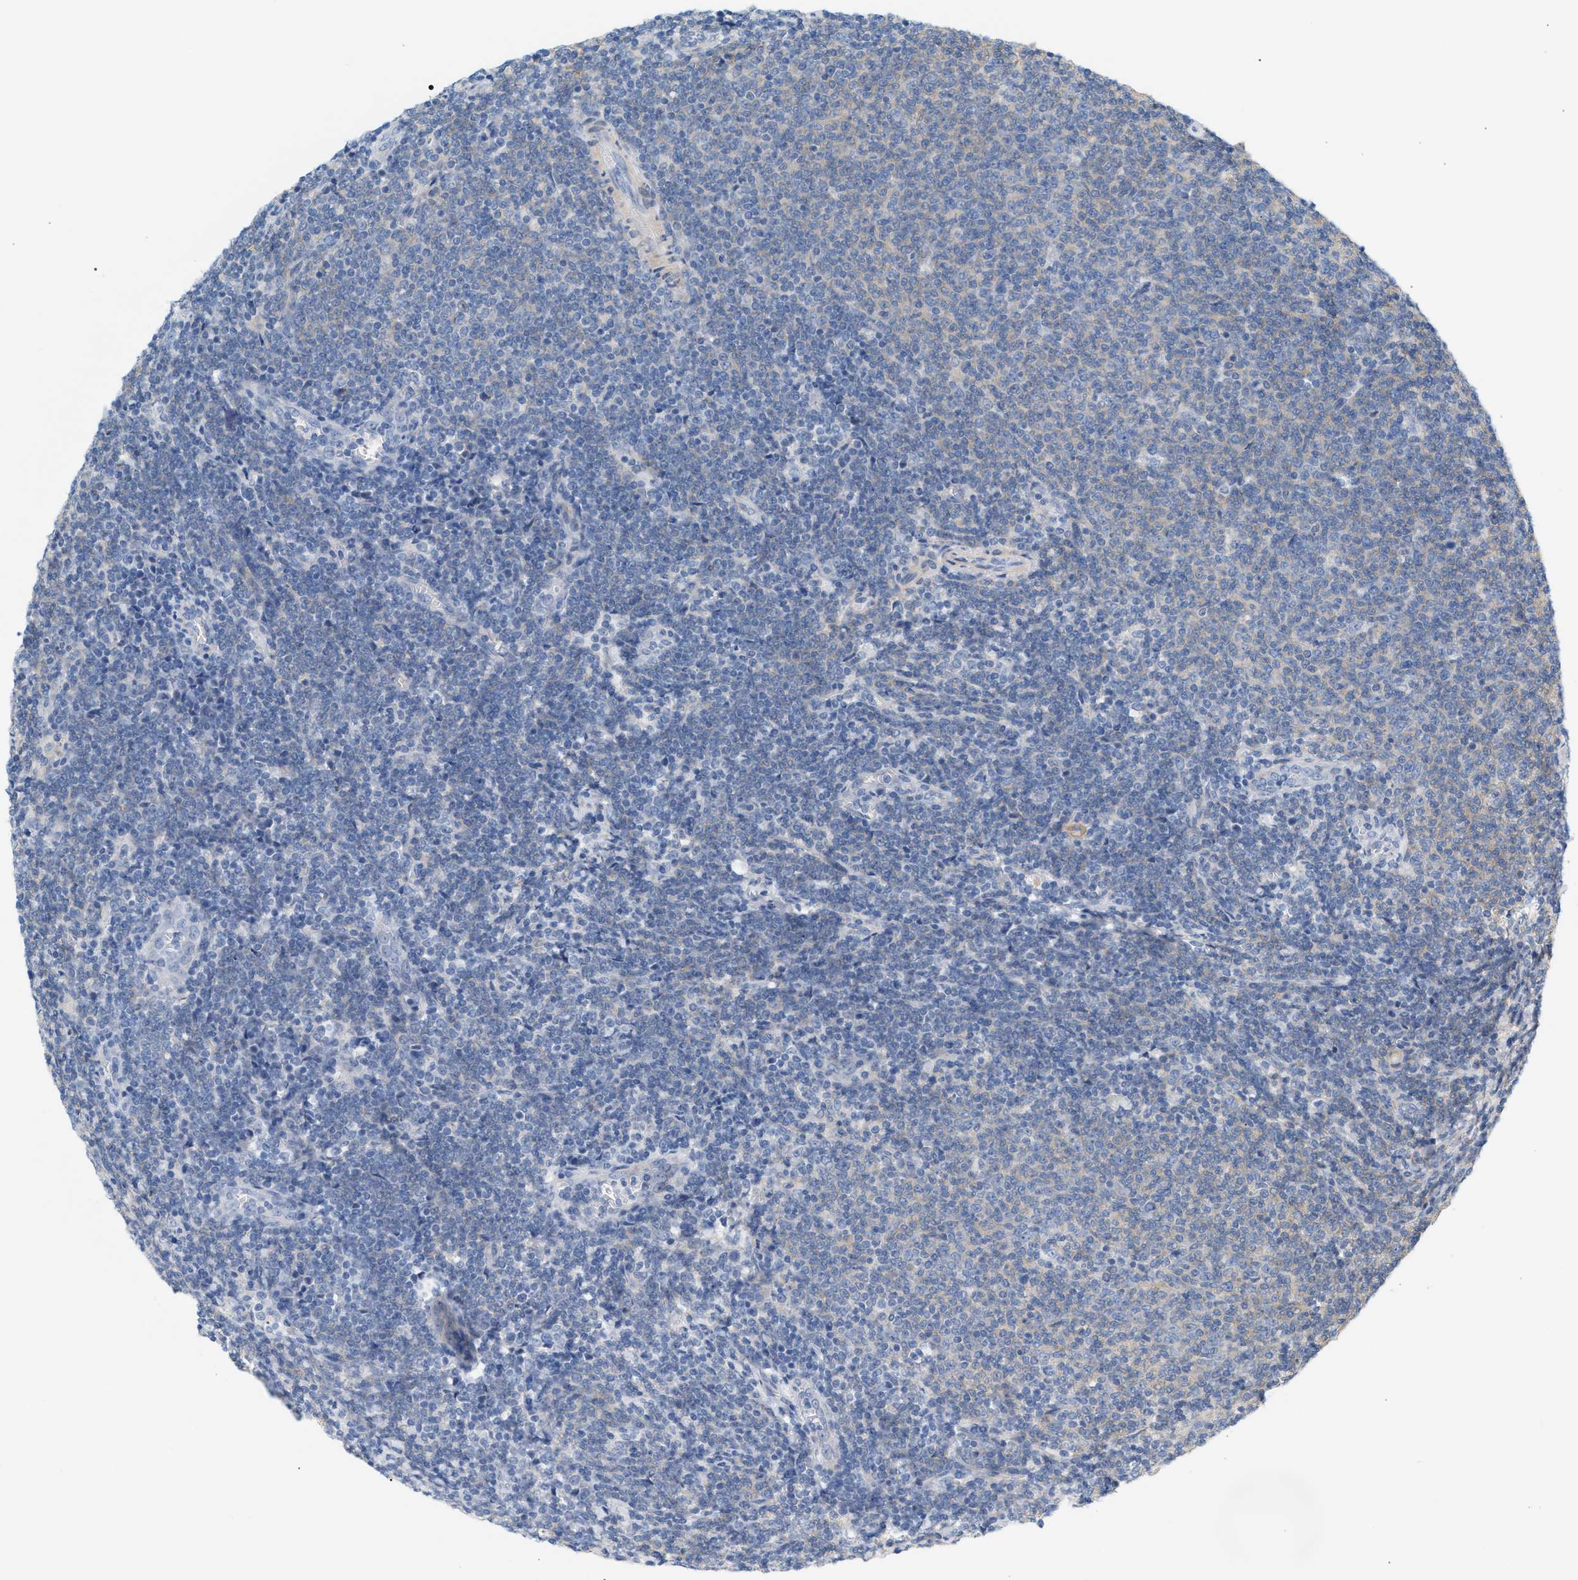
{"staining": {"intensity": "weak", "quantity": "<25%", "location": "cytoplasmic/membranous"}, "tissue": "lymphoma", "cell_type": "Tumor cells", "image_type": "cancer", "snomed": [{"axis": "morphology", "description": "Malignant lymphoma, non-Hodgkin's type, Low grade"}, {"axis": "topography", "description": "Lymph node"}], "caption": "High magnification brightfield microscopy of lymphoma stained with DAB (brown) and counterstained with hematoxylin (blue): tumor cells show no significant positivity.", "gene": "LRCH1", "patient": {"sex": "male", "age": 66}}